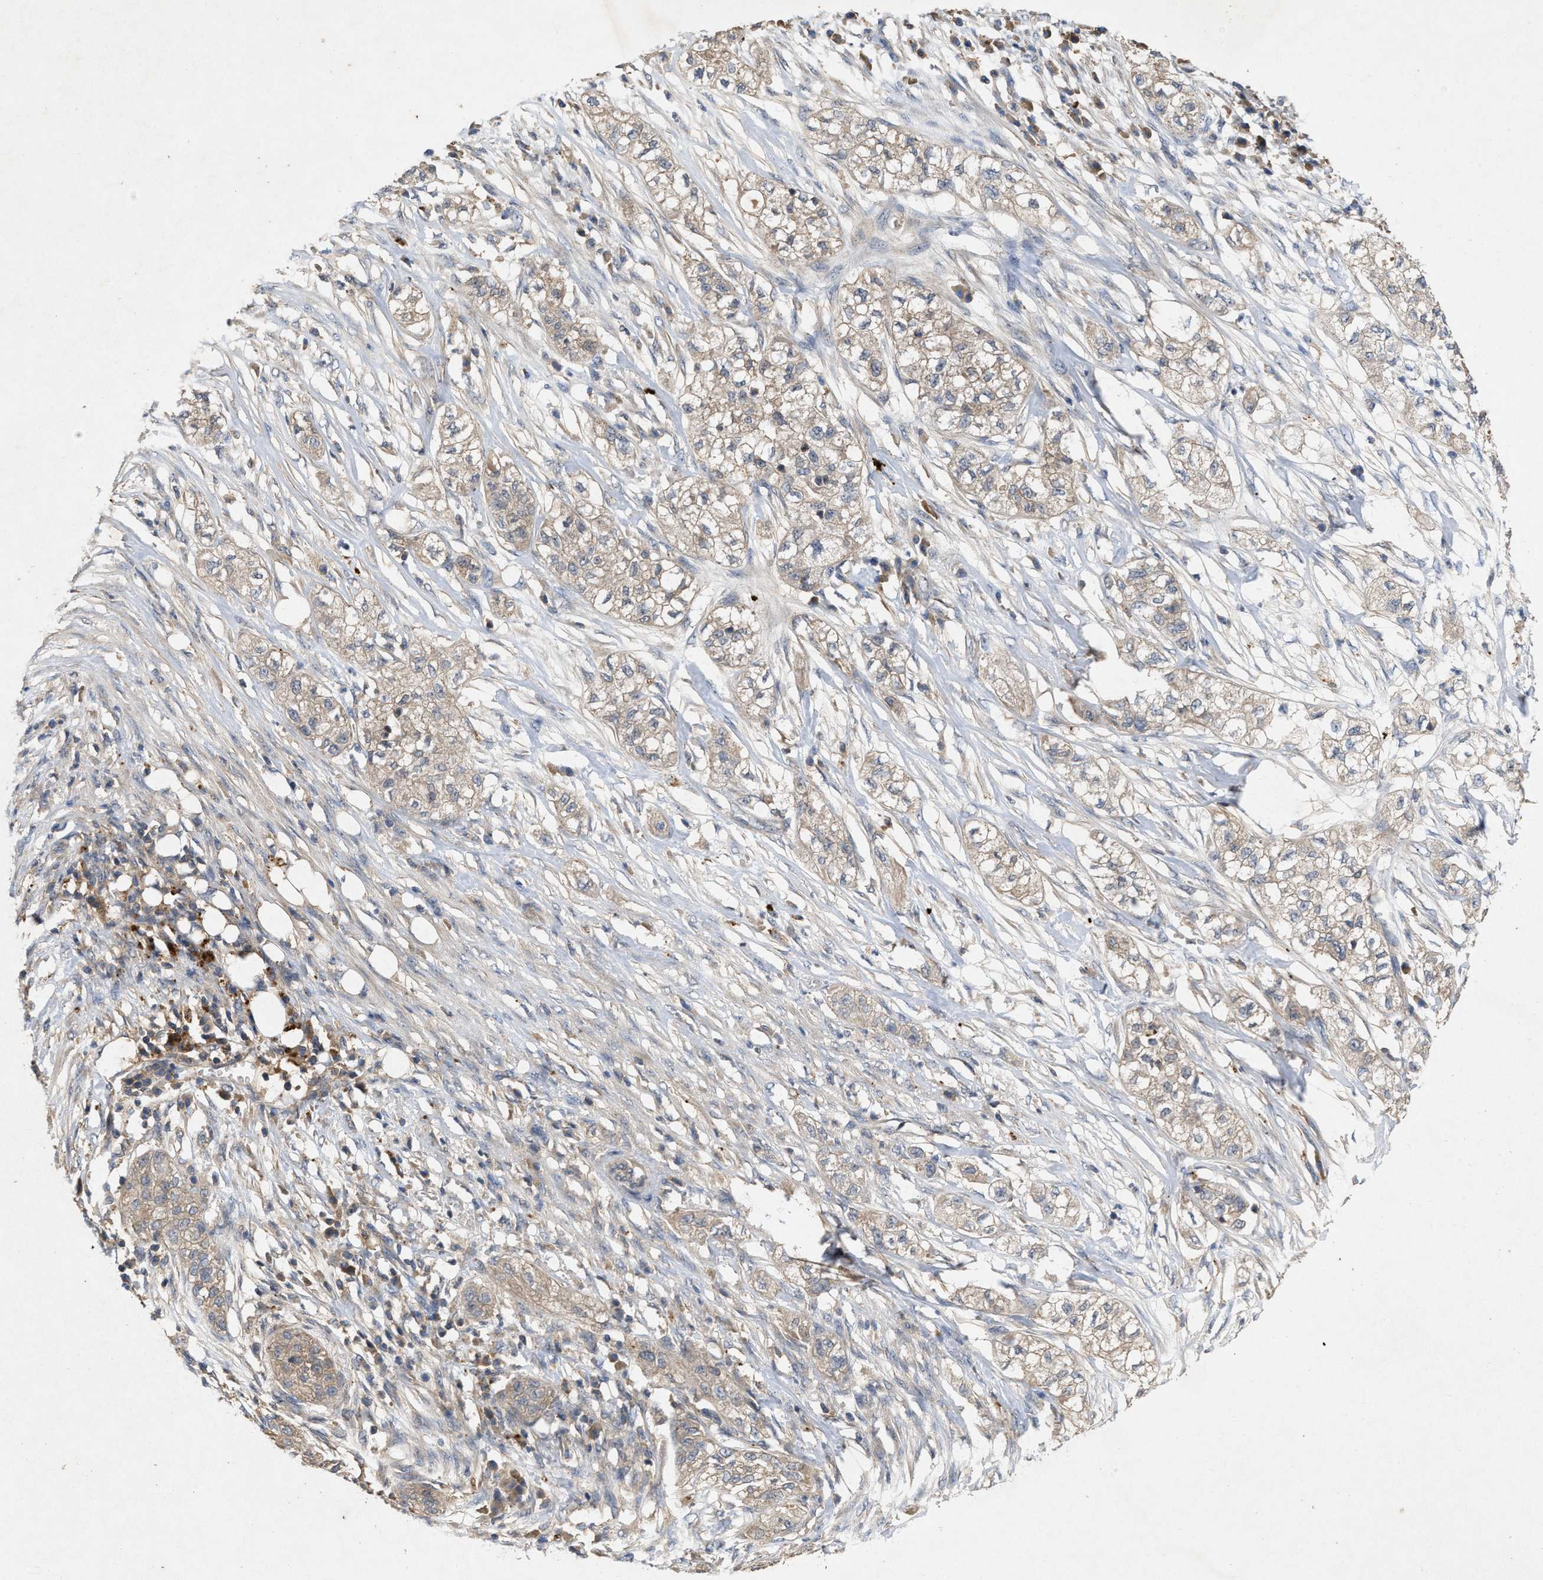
{"staining": {"intensity": "weak", "quantity": "25%-75%", "location": "cytoplasmic/membranous"}, "tissue": "pancreatic cancer", "cell_type": "Tumor cells", "image_type": "cancer", "snomed": [{"axis": "morphology", "description": "Adenocarcinoma, NOS"}, {"axis": "topography", "description": "Pancreas"}], "caption": "Immunohistochemistry (IHC) (DAB) staining of adenocarcinoma (pancreatic) reveals weak cytoplasmic/membranous protein positivity in approximately 25%-75% of tumor cells. The staining is performed using DAB (3,3'-diaminobenzidine) brown chromogen to label protein expression. The nuclei are counter-stained blue using hematoxylin.", "gene": "LPAR2", "patient": {"sex": "female", "age": 78}}